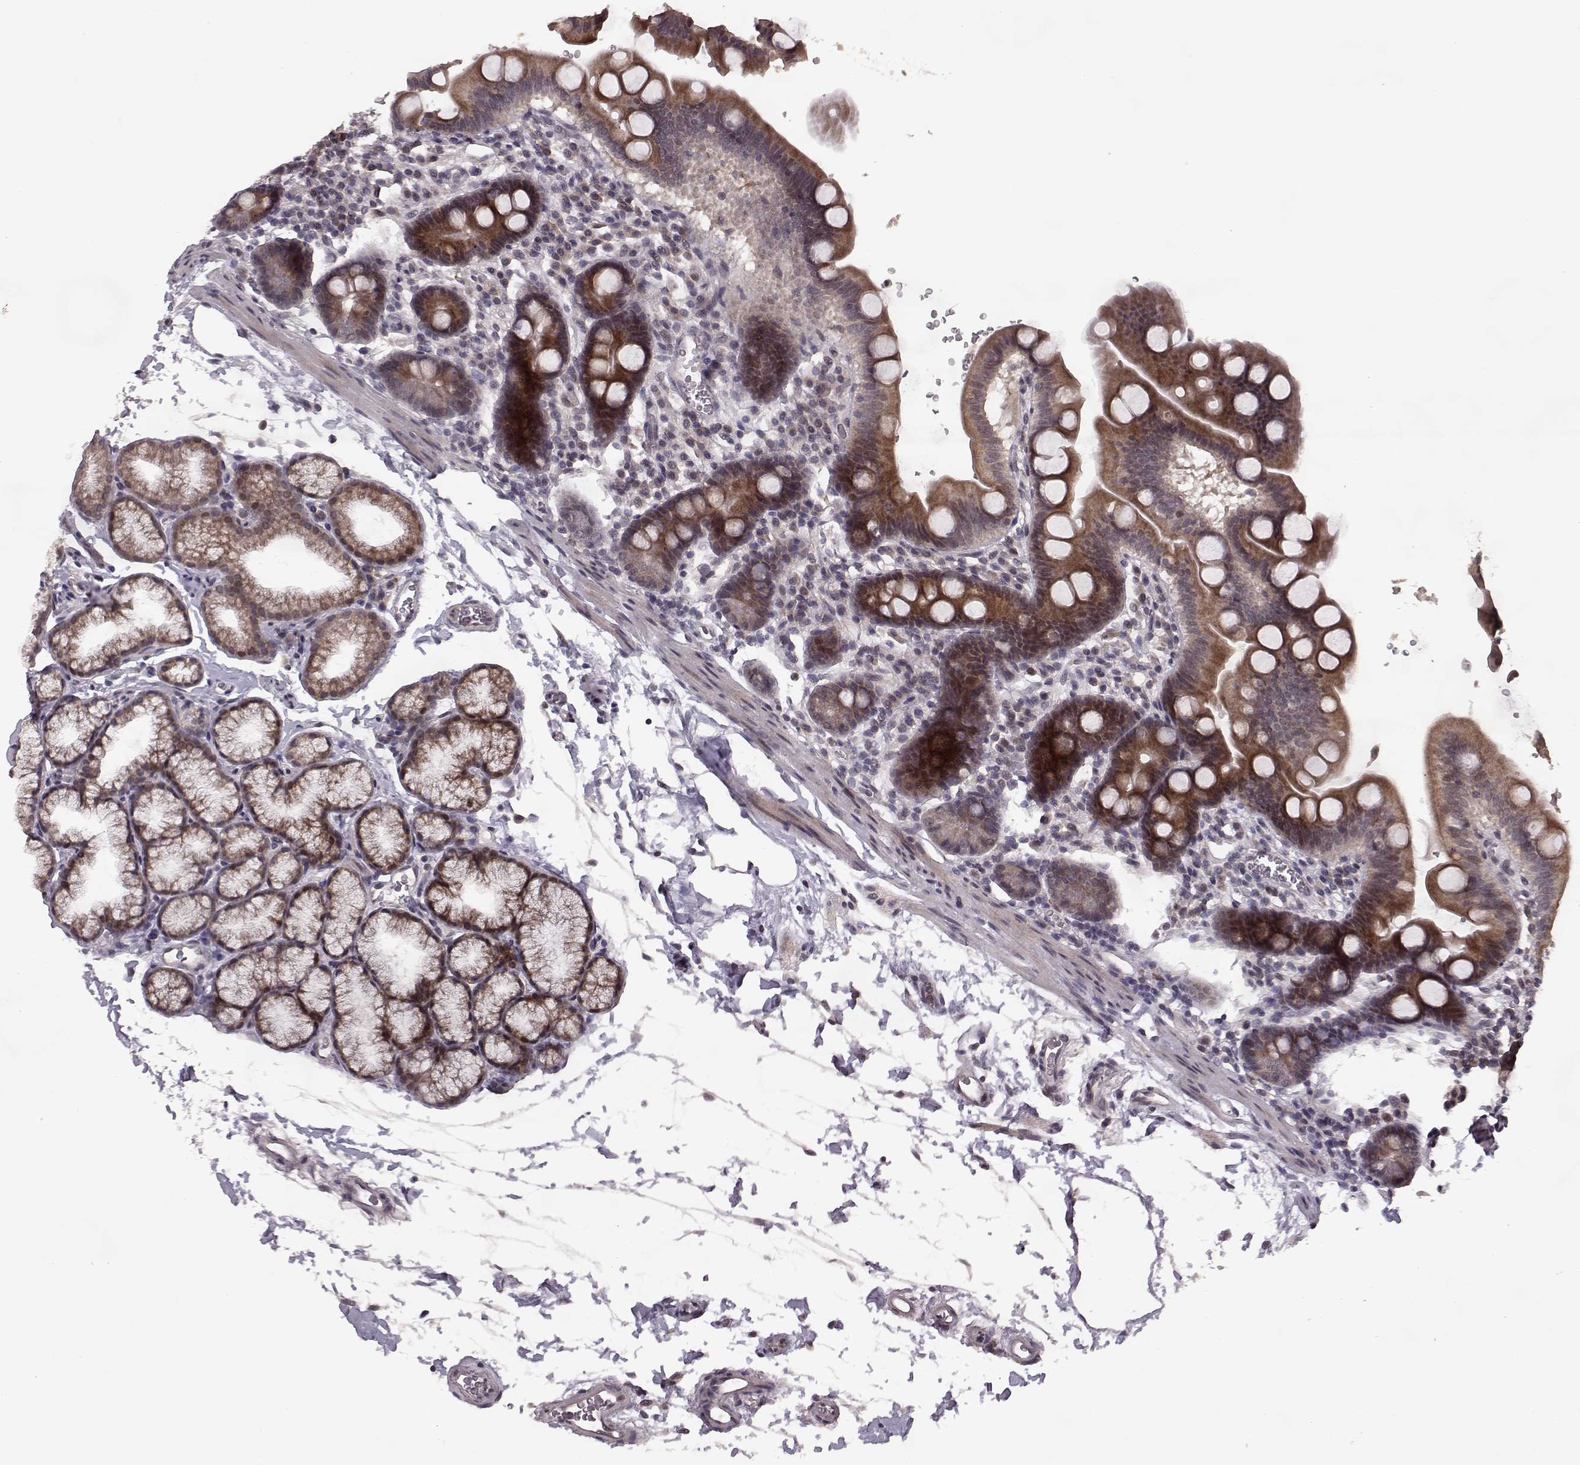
{"staining": {"intensity": "strong", "quantity": "25%-75%", "location": "cytoplasmic/membranous"}, "tissue": "duodenum", "cell_type": "Glandular cells", "image_type": "normal", "snomed": [{"axis": "morphology", "description": "Normal tissue, NOS"}, {"axis": "topography", "description": "Duodenum"}], "caption": "Duodenum was stained to show a protein in brown. There is high levels of strong cytoplasmic/membranous staining in about 25%-75% of glandular cells.", "gene": "ELOVL5", "patient": {"sex": "male", "age": 59}}